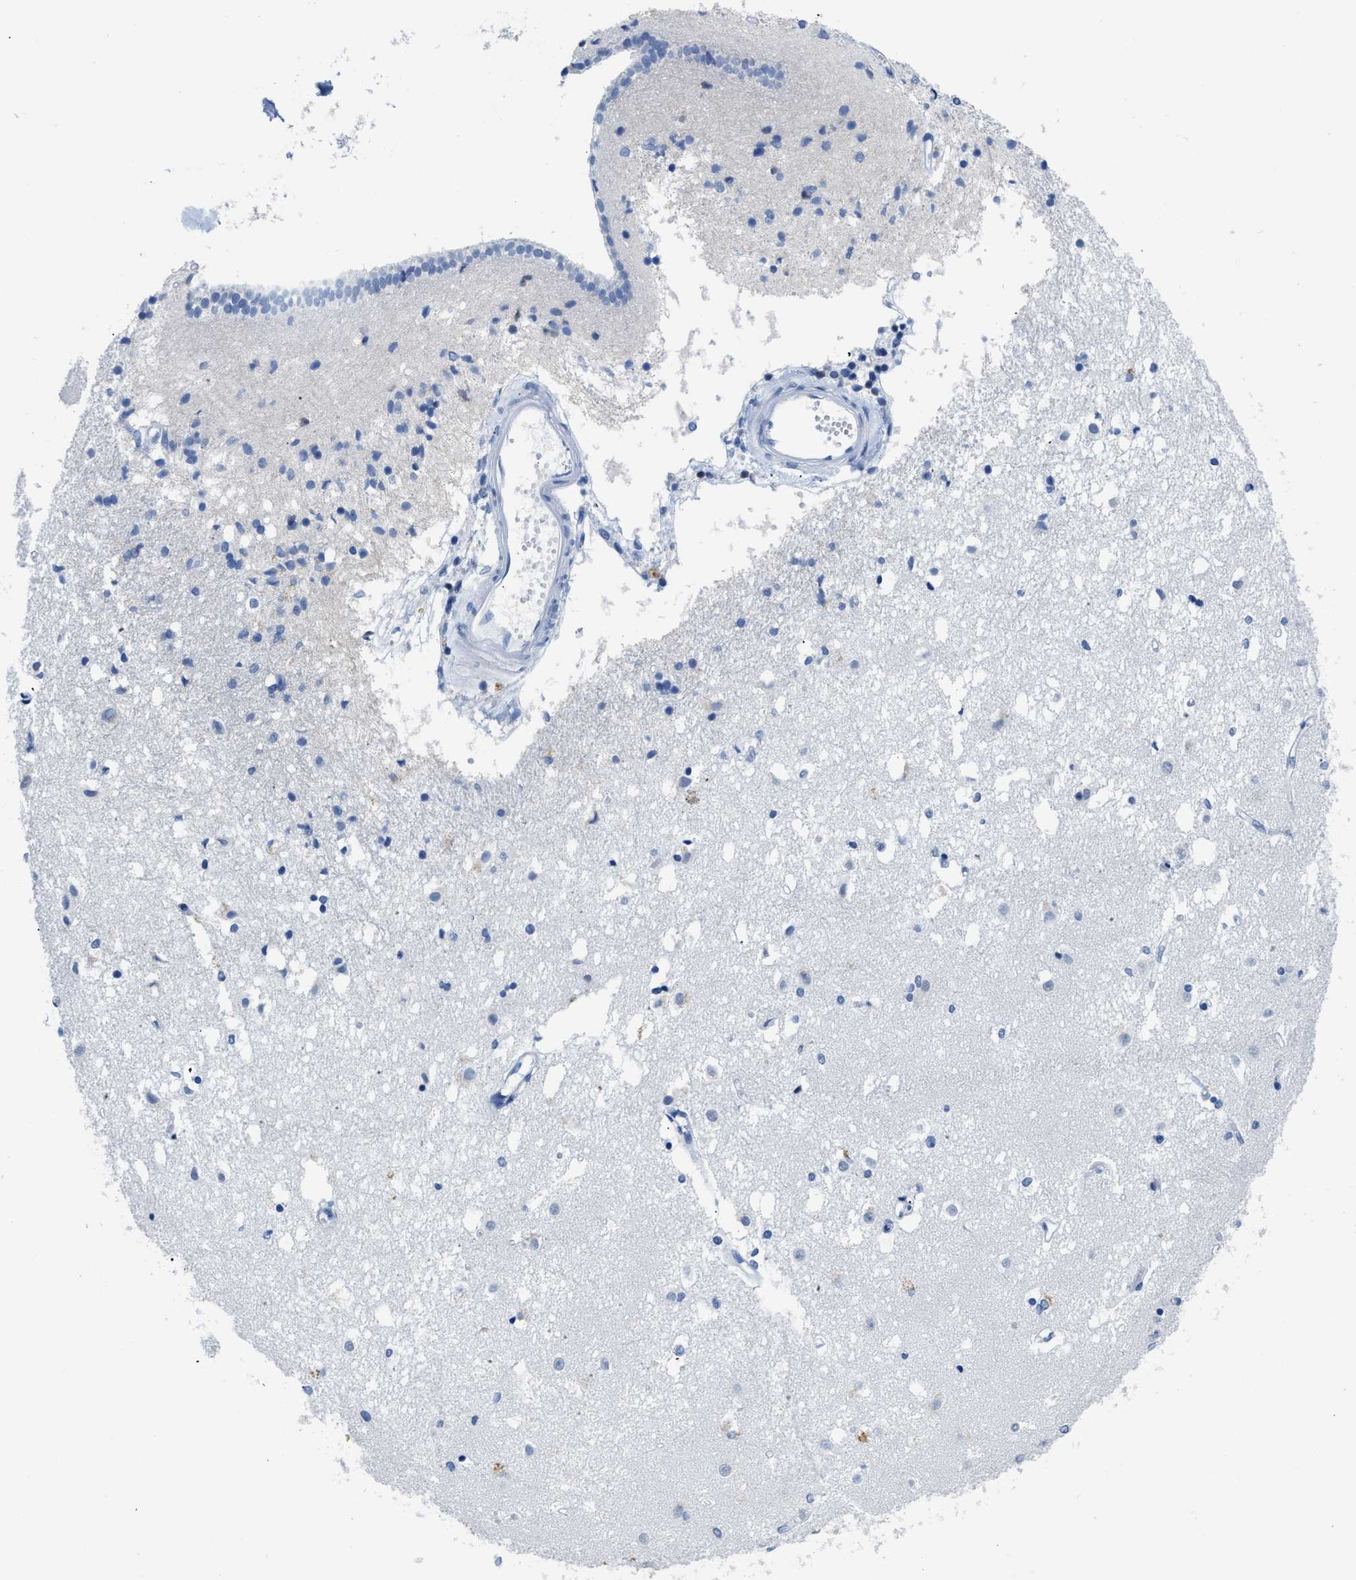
{"staining": {"intensity": "negative", "quantity": "none", "location": "none"}, "tissue": "caudate", "cell_type": "Glial cells", "image_type": "normal", "snomed": [{"axis": "morphology", "description": "Normal tissue, NOS"}, {"axis": "topography", "description": "Lateral ventricle wall"}], "caption": "Immunohistochemical staining of unremarkable human caudate exhibits no significant positivity in glial cells.", "gene": "NFATC2", "patient": {"sex": "male", "age": 45}}